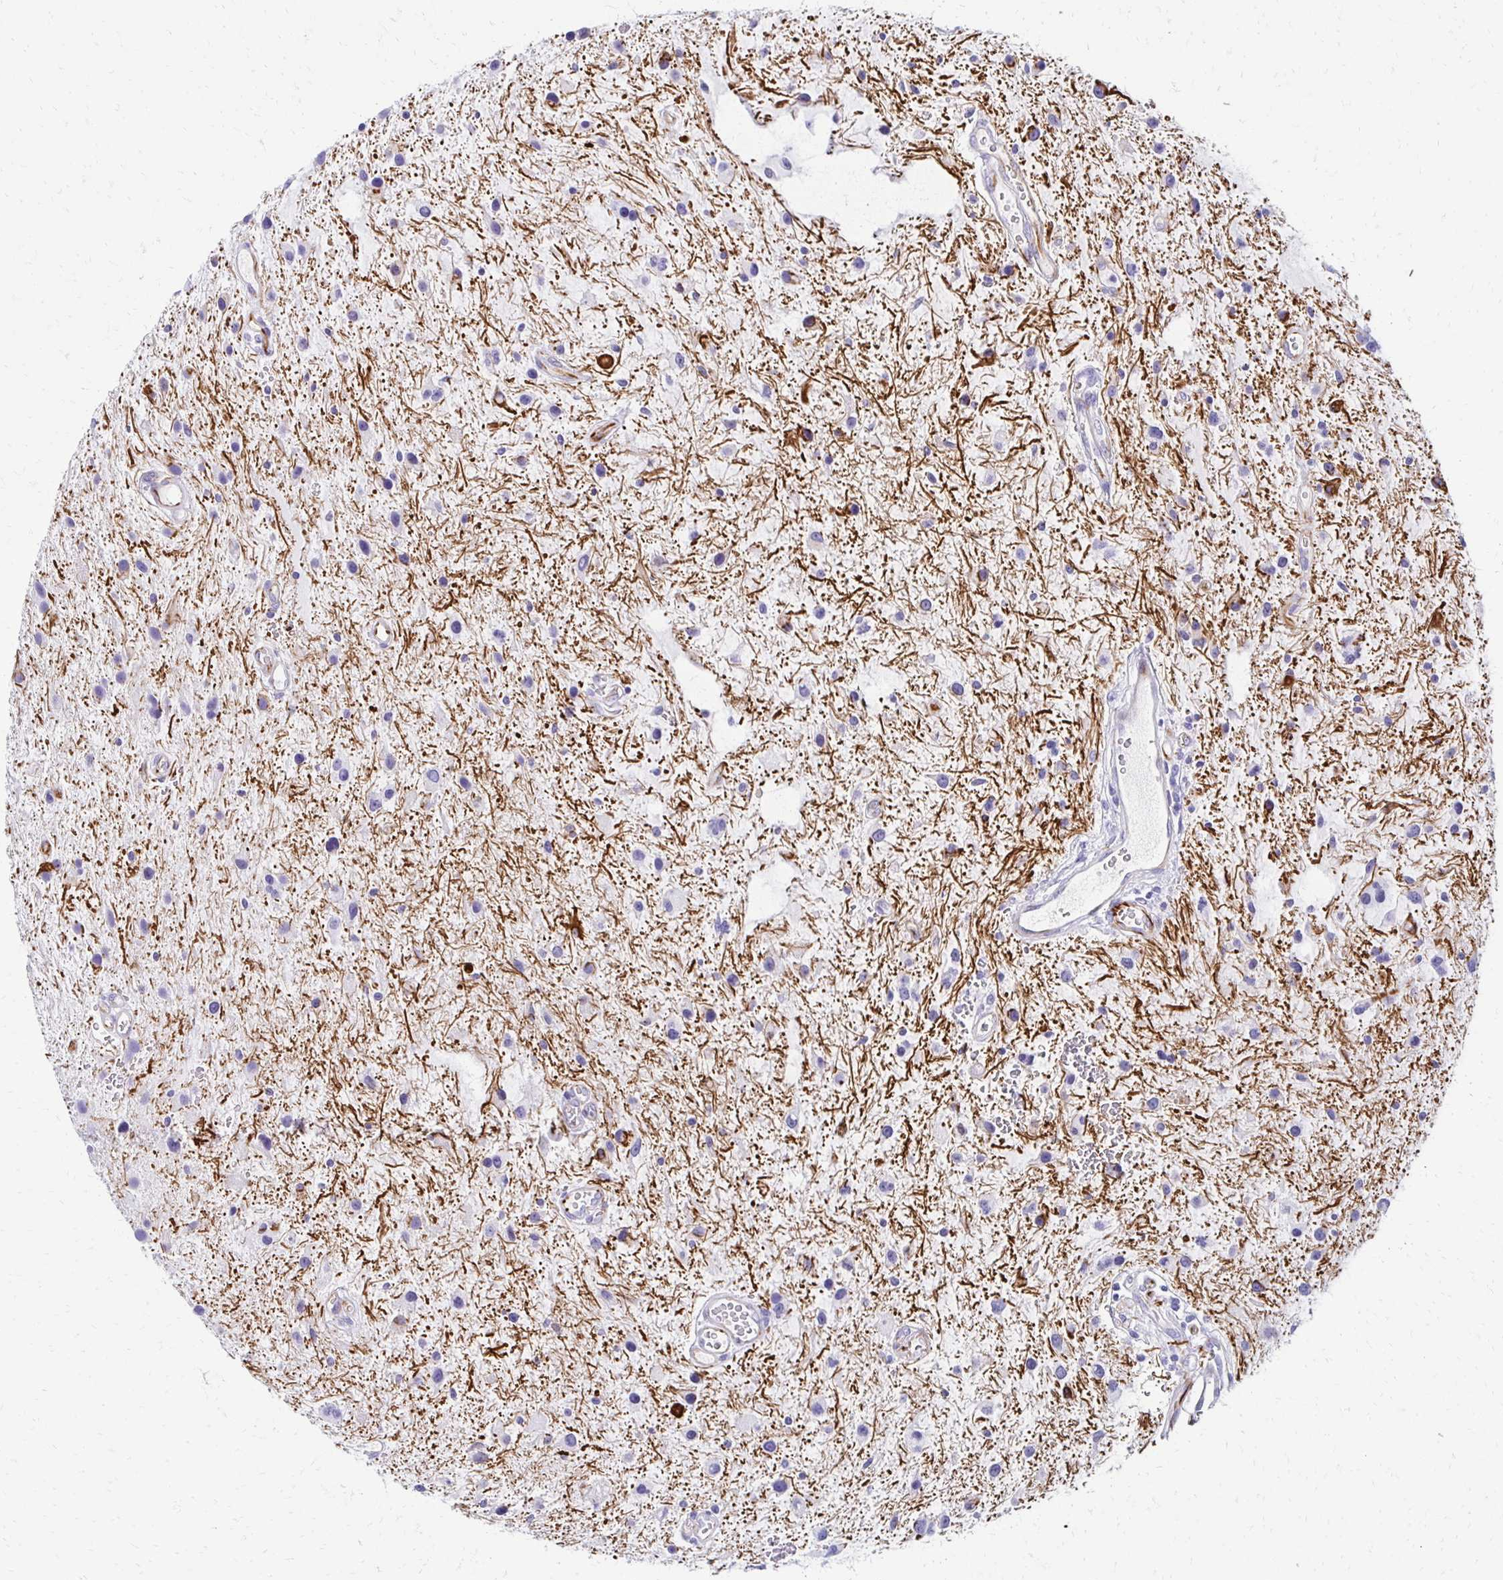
{"staining": {"intensity": "strong", "quantity": "<25%", "location": "cytoplasmic/membranous"}, "tissue": "glioma", "cell_type": "Tumor cells", "image_type": "cancer", "snomed": [{"axis": "morphology", "description": "Glioma, malignant, Low grade"}, {"axis": "topography", "description": "Cerebellum"}], "caption": "IHC micrograph of neoplastic tissue: human glioma stained using immunohistochemistry exhibits medium levels of strong protein expression localized specifically in the cytoplasmic/membranous of tumor cells, appearing as a cytoplasmic/membranous brown color.", "gene": "TMEM54", "patient": {"sex": "female", "age": 14}}